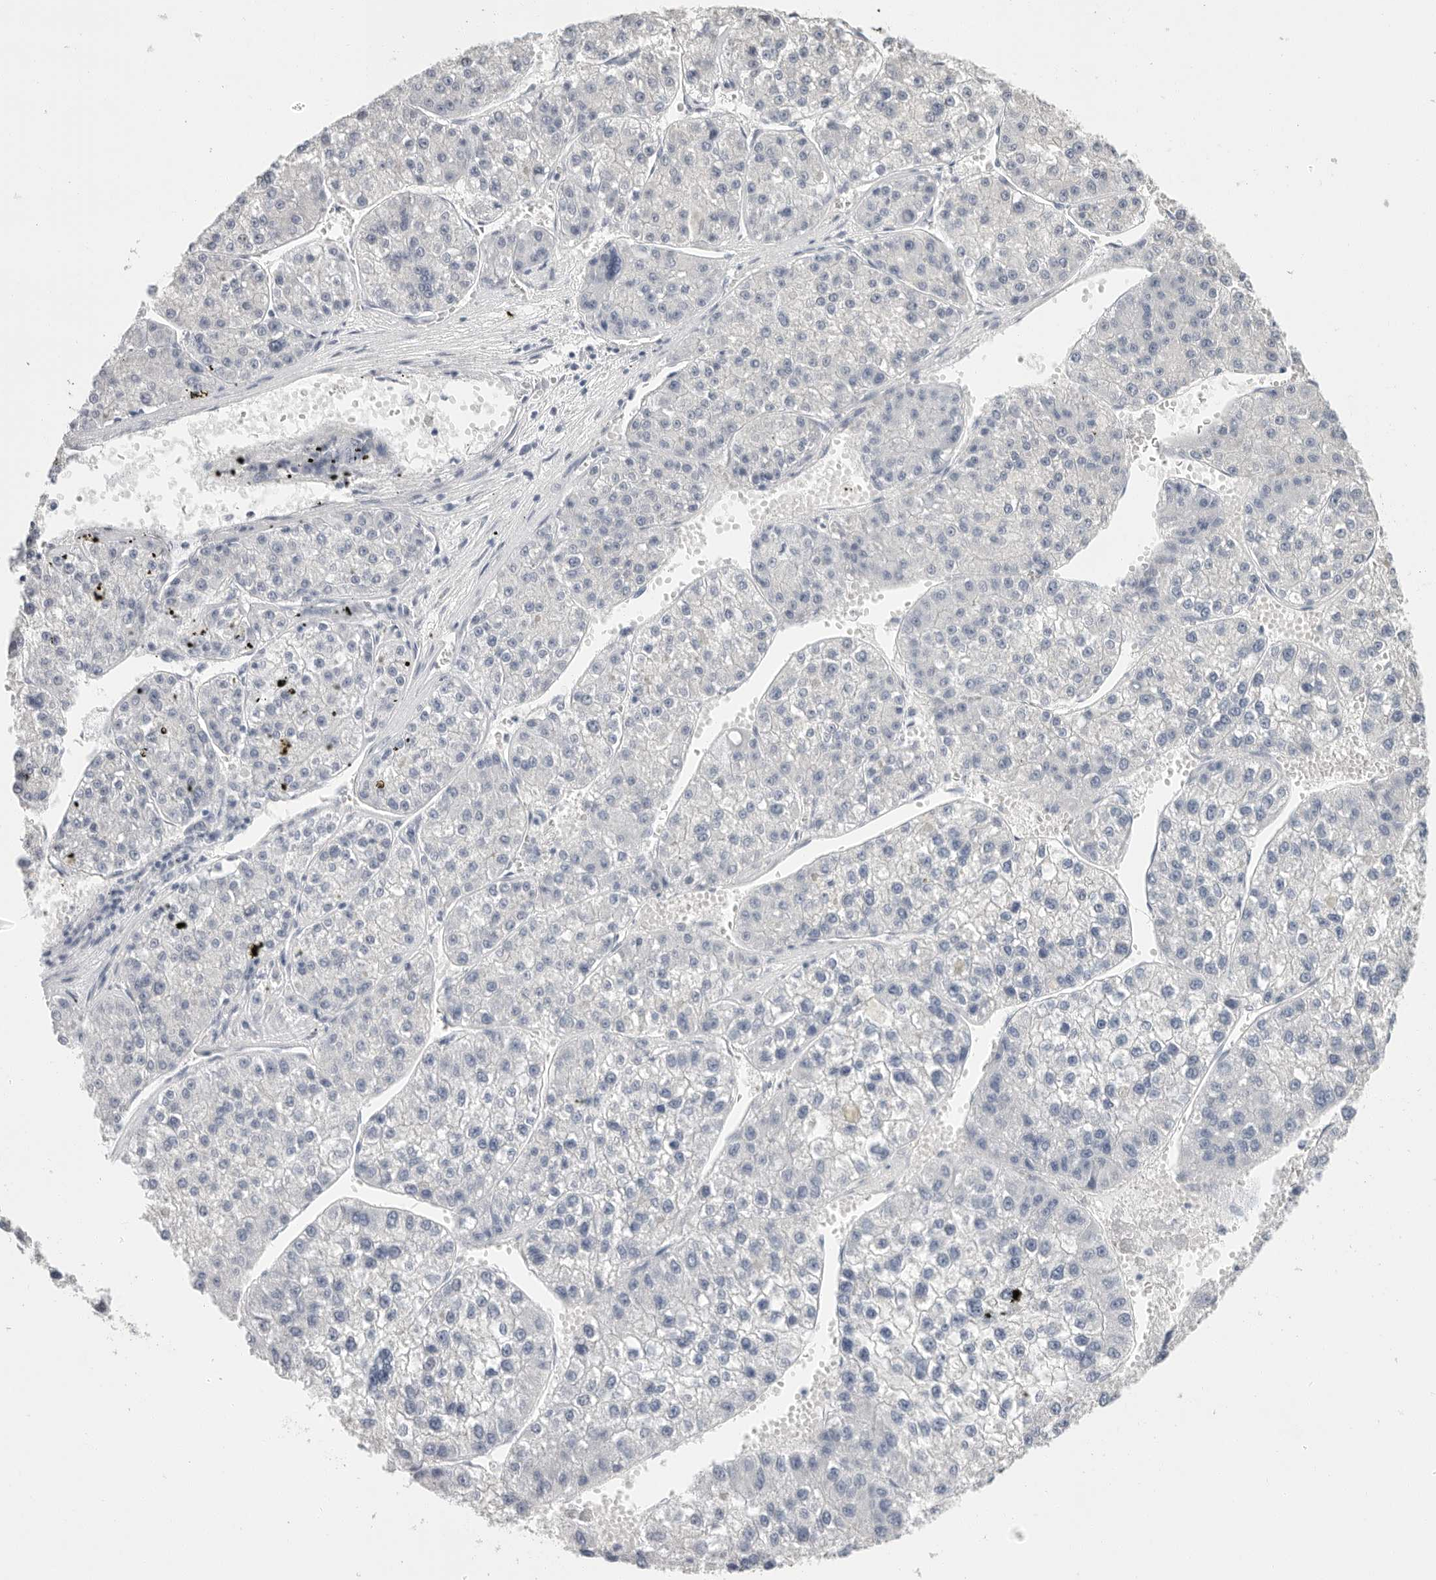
{"staining": {"intensity": "negative", "quantity": "none", "location": "none"}, "tissue": "liver cancer", "cell_type": "Tumor cells", "image_type": "cancer", "snomed": [{"axis": "morphology", "description": "Carcinoma, Hepatocellular, NOS"}, {"axis": "topography", "description": "Liver"}], "caption": "This is a histopathology image of IHC staining of liver hepatocellular carcinoma, which shows no staining in tumor cells.", "gene": "ARHGEF10", "patient": {"sex": "female", "age": 73}}